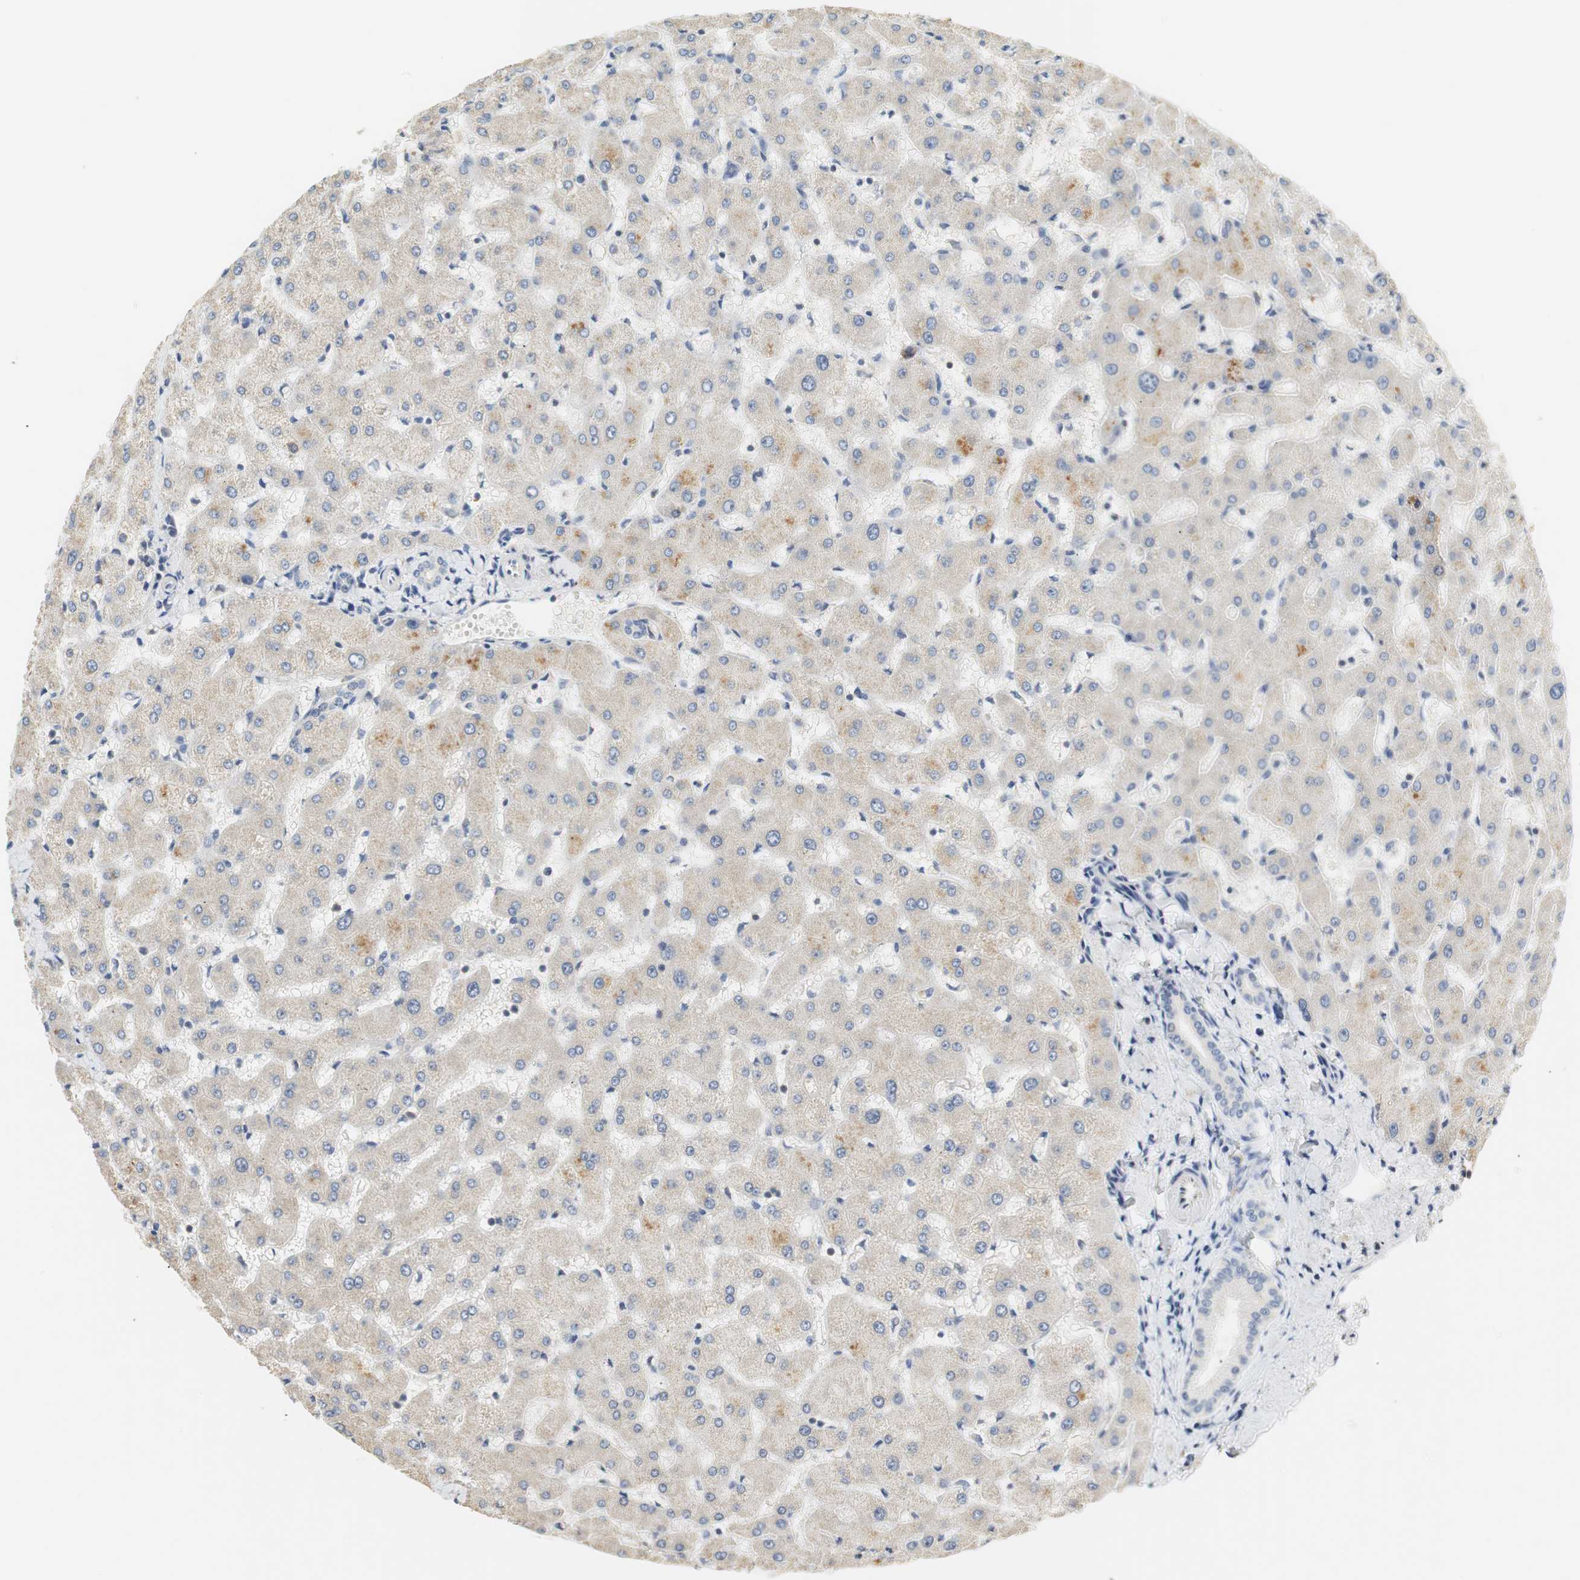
{"staining": {"intensity": "negative", "quantity": "none", "location": "none"}, "tissue": "liver", "cell_type": "Cholangiocytes", "image_type": "normal", "snomed": [{"axis": "morphology", "description": "Normal tissue, NOS"}, {"axis": "topography", "description": "Liver"}], "caption": "IHC histopathology image of normal liver stained for a protein (brown), which shows no staining in cholangiocytes.", "gene": "CCM2L", "patient": {"sex": "female", "age": 63}}